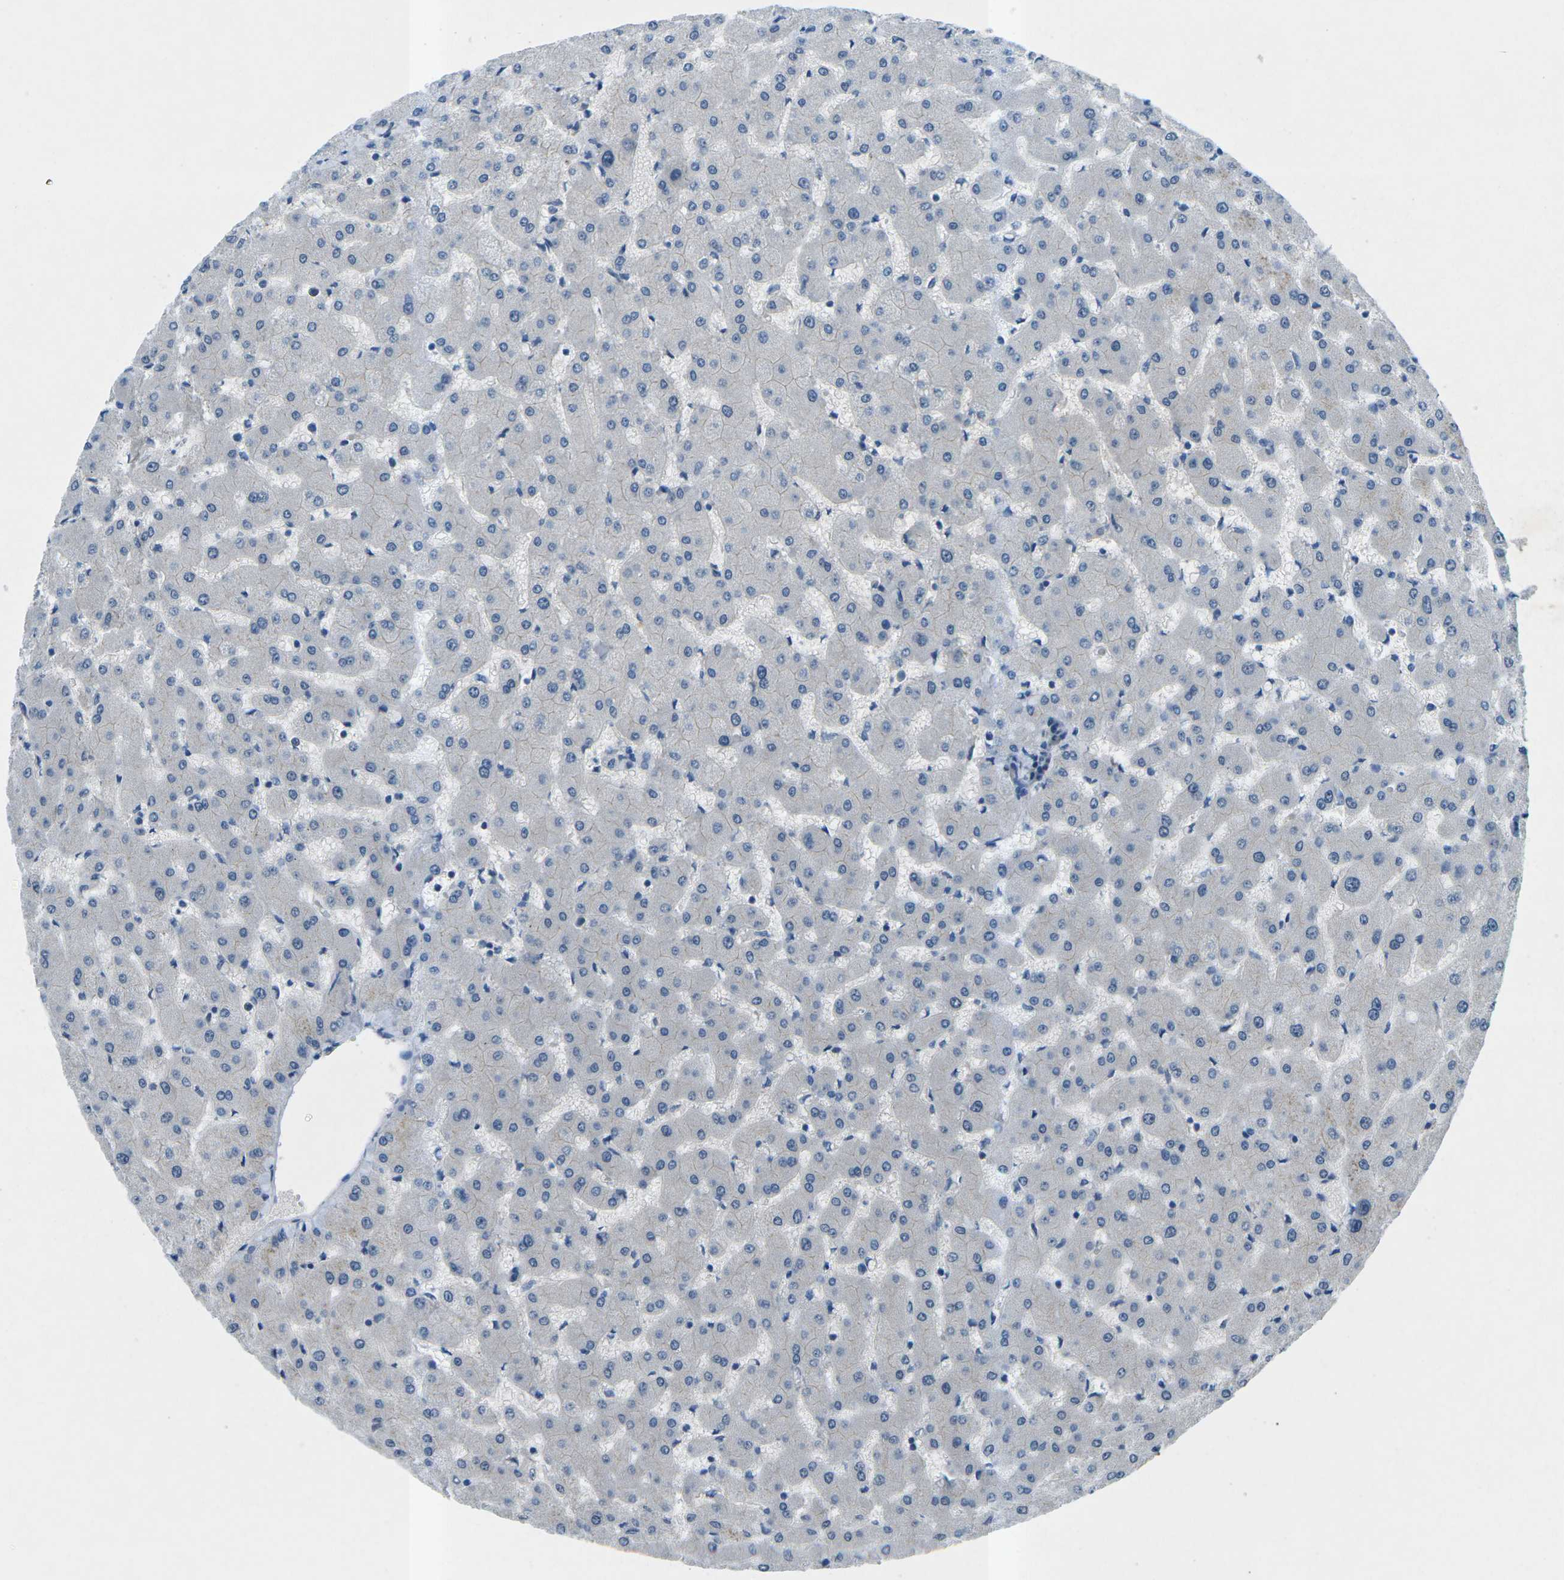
{"staining": {"intensity": "moderate", "quantity": ">75%", "location": "cytoplasmic/membranous"}, "tissue": "liver", "cell_type": "Cholangiocytes", "image_type": "normal", "snomed": [{"axis": "morphology", "description": "Normal tissue, NOS"}, {"axis": "topography", "description": "Liver"}], "caption": "Immunohistochemistry (IHC) micrograph of unremarkable human liver stained for a protein (brown), which demonstrates medium levels of moderate cytoplasmic/membranous staining in approximately >75% of cholangiocytes.", "gene": "CTNND1", "patient": {"sex": "female", "age": 63}}